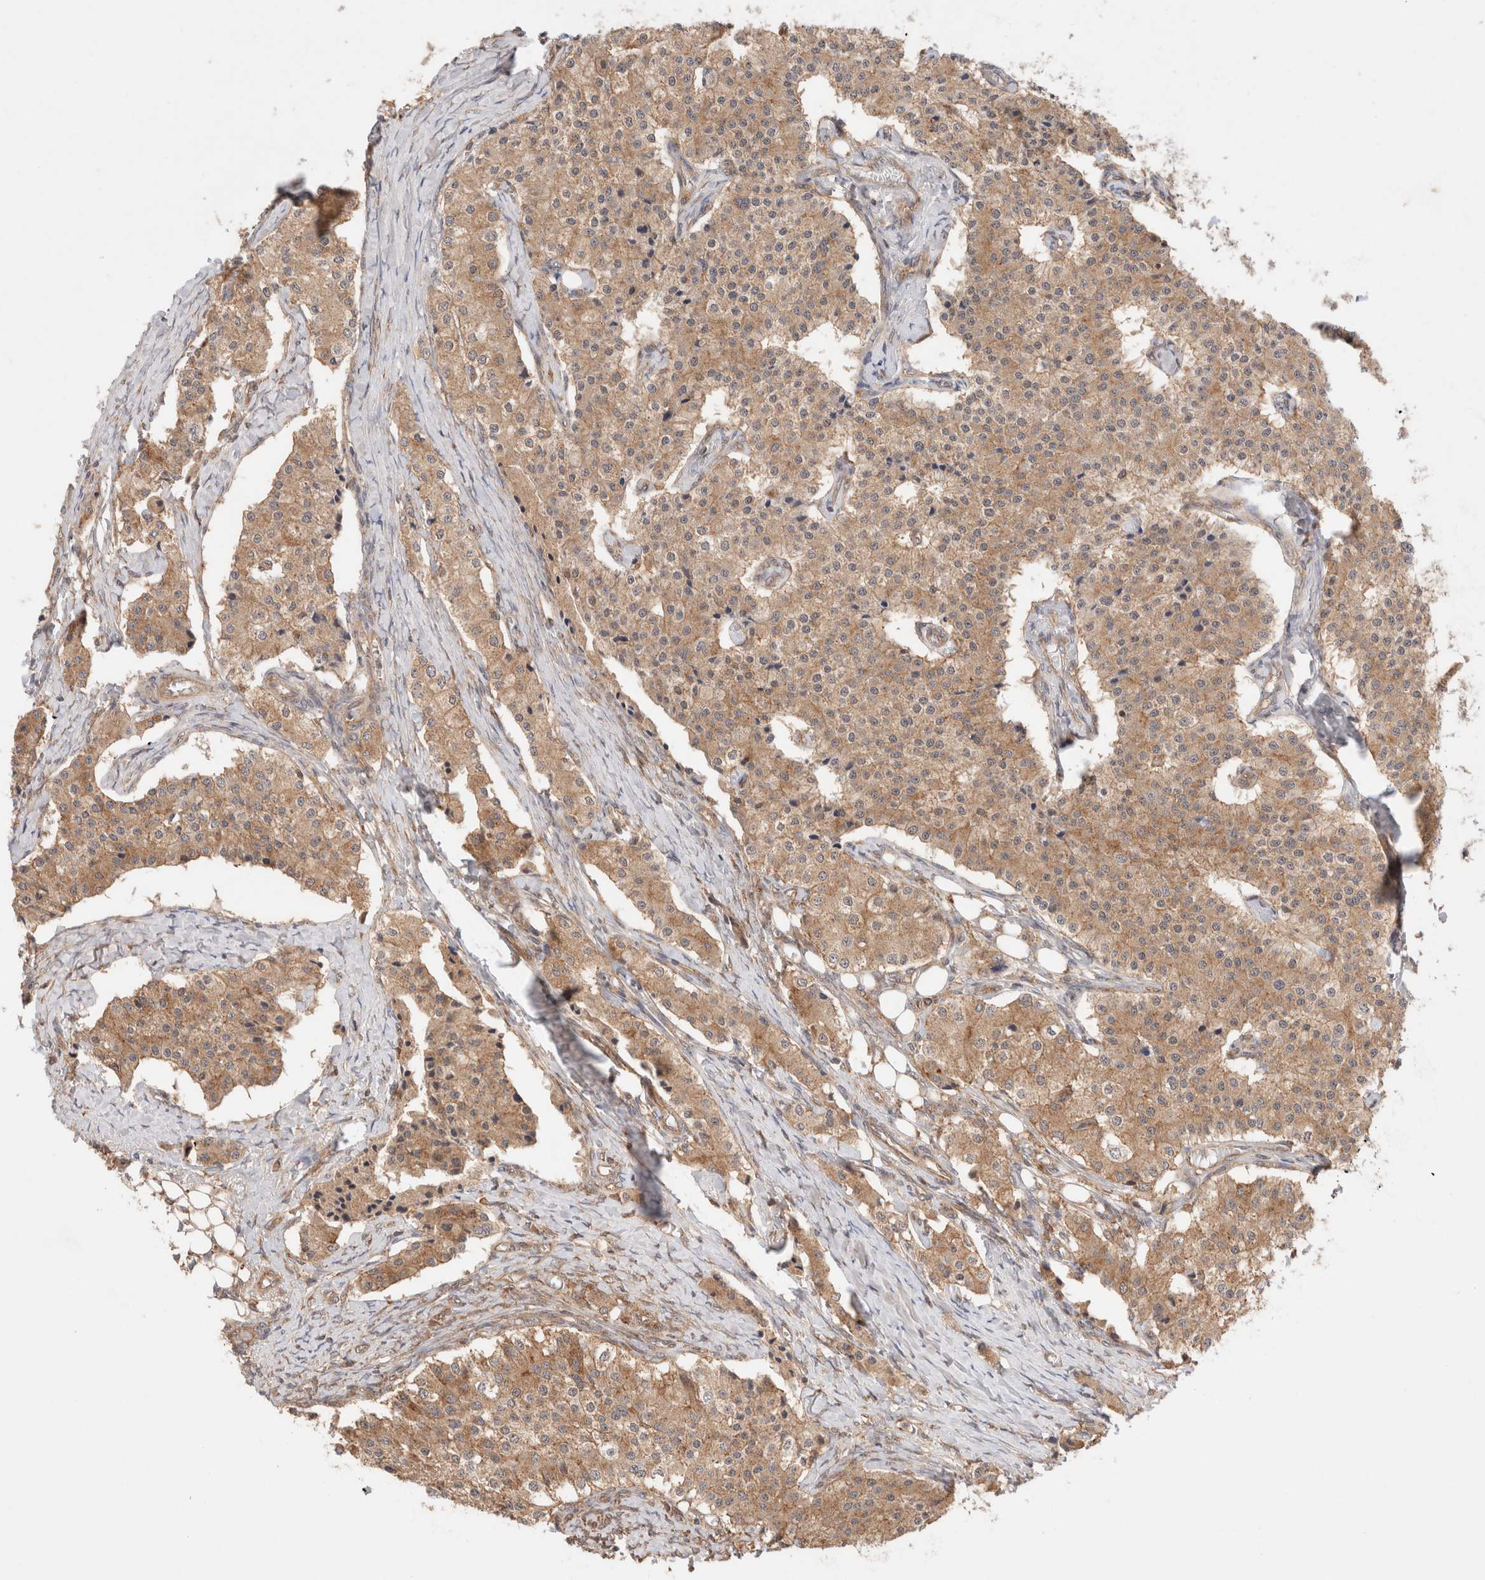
{"staining": {"intensity": "moderate", "quantity": ">75%", "location": "cytoplasmic/membranous"}, "tissue": "carcinoid", "cell_type": "Tumor cells", "image_type": "cancer", "snomed": [{"axis": "morphology", "description": "Carcinoid, malignant, NOS"}, {"axis": "topography", "description": "Colon"}], "caption": "IHC (DAB (3,3'-diaminobenzidine)) staining of carcinoid (malignant) displays moderate cytoplasmic/membranous protein expression in approximately >75% of tumor cells.", "gene": "SIKE1", "patient": {"sex": "female", "age": 52}}